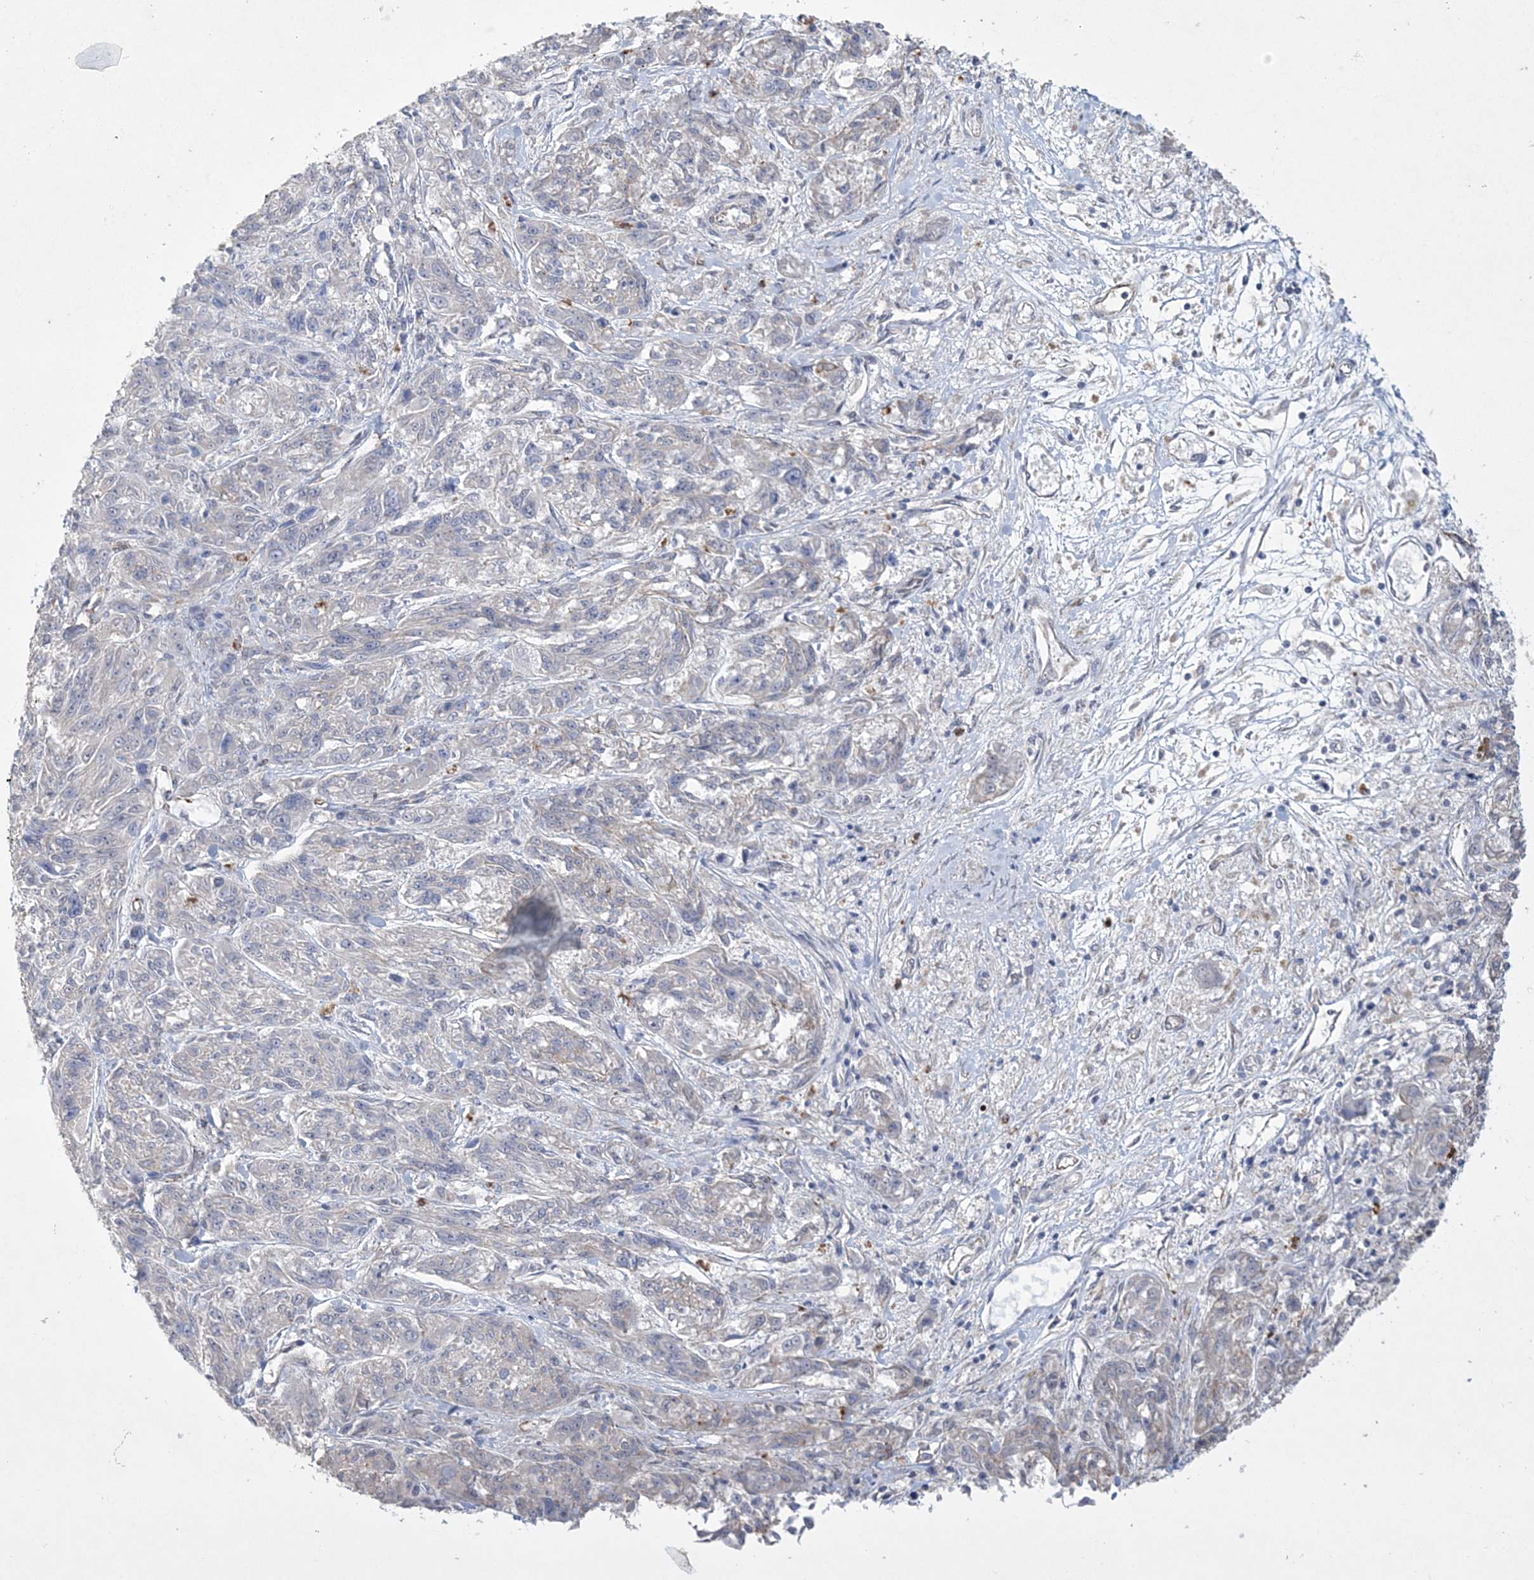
{"staining": {"intensity": "negative", "quantity": "none", "location": "none"}, "tissue": "melanoma", "cell_type": "Tumor cells", "image_type": "cancer", "snomed": [{"axis": "morphology", "description": "Malignant melanoma, NOS"}, {"axis": "topography", "description": "Skin"}], "caption": "DAB (3,3'-diaminobenzidine) immunohistochemical staining of human malignant melanoma exhibits no significant expression in tumor cells.", "gene": "DPCD", "patient": {"sex": "male", "age": 53}}